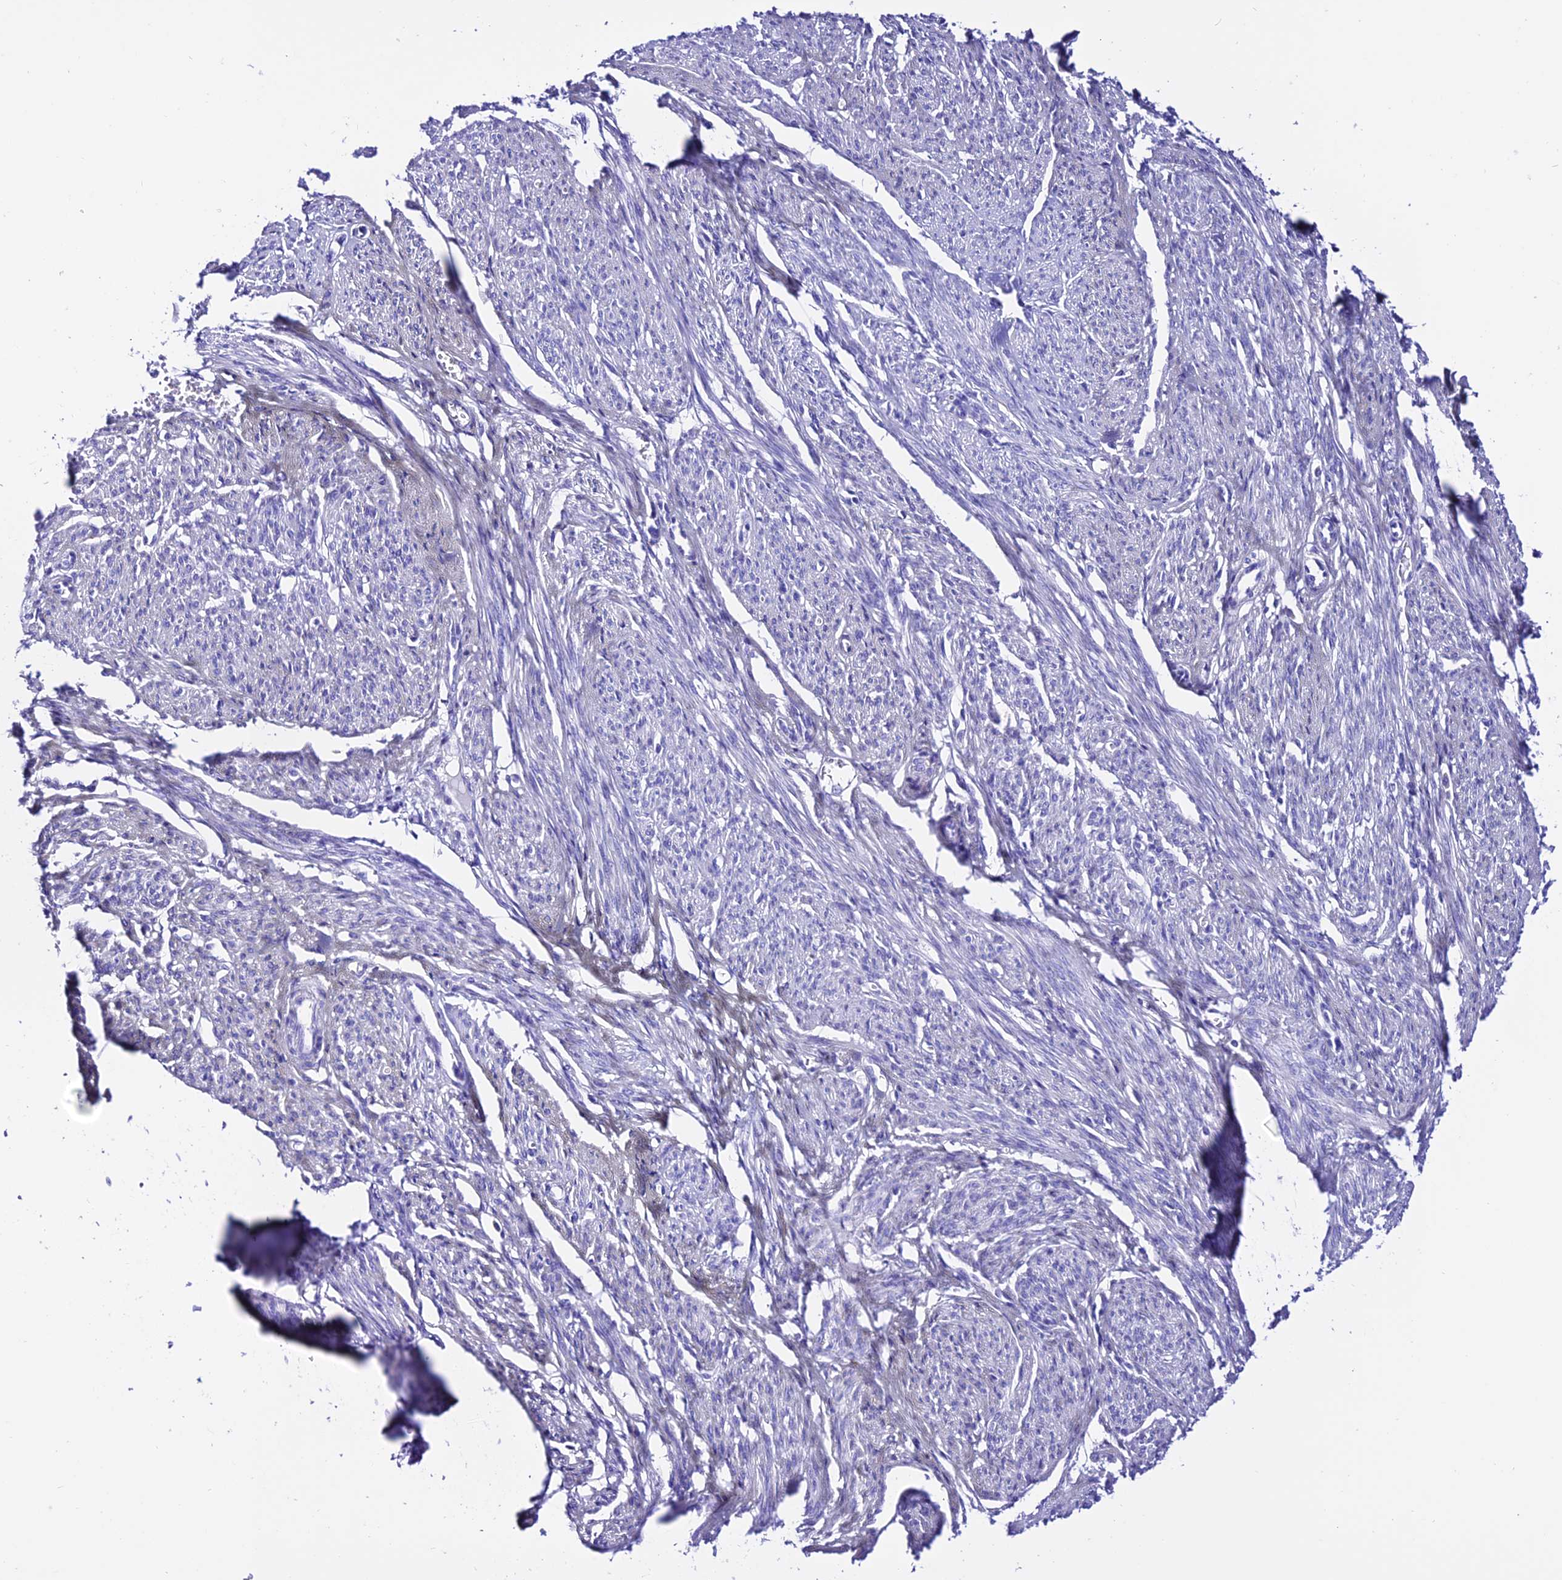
{"staining": {"intensity": "negative", "quantity": "none", "location": "none"}, "tissue": "smooth muscle", "cell_type": "Smooth muscle cells", "image_type": "normal", "snomed": [{"axis": "morphology", "description": "Normal tissue, NOS"}, {"axis": "topography", "description": "Smooth muscle"}], "caption": "The photomicrograph demonstrates no significant expression in smooth muscle cells of smooth muscle.", "gene": "TRMT44", "patient": {"sex": "female", "age": 65}}